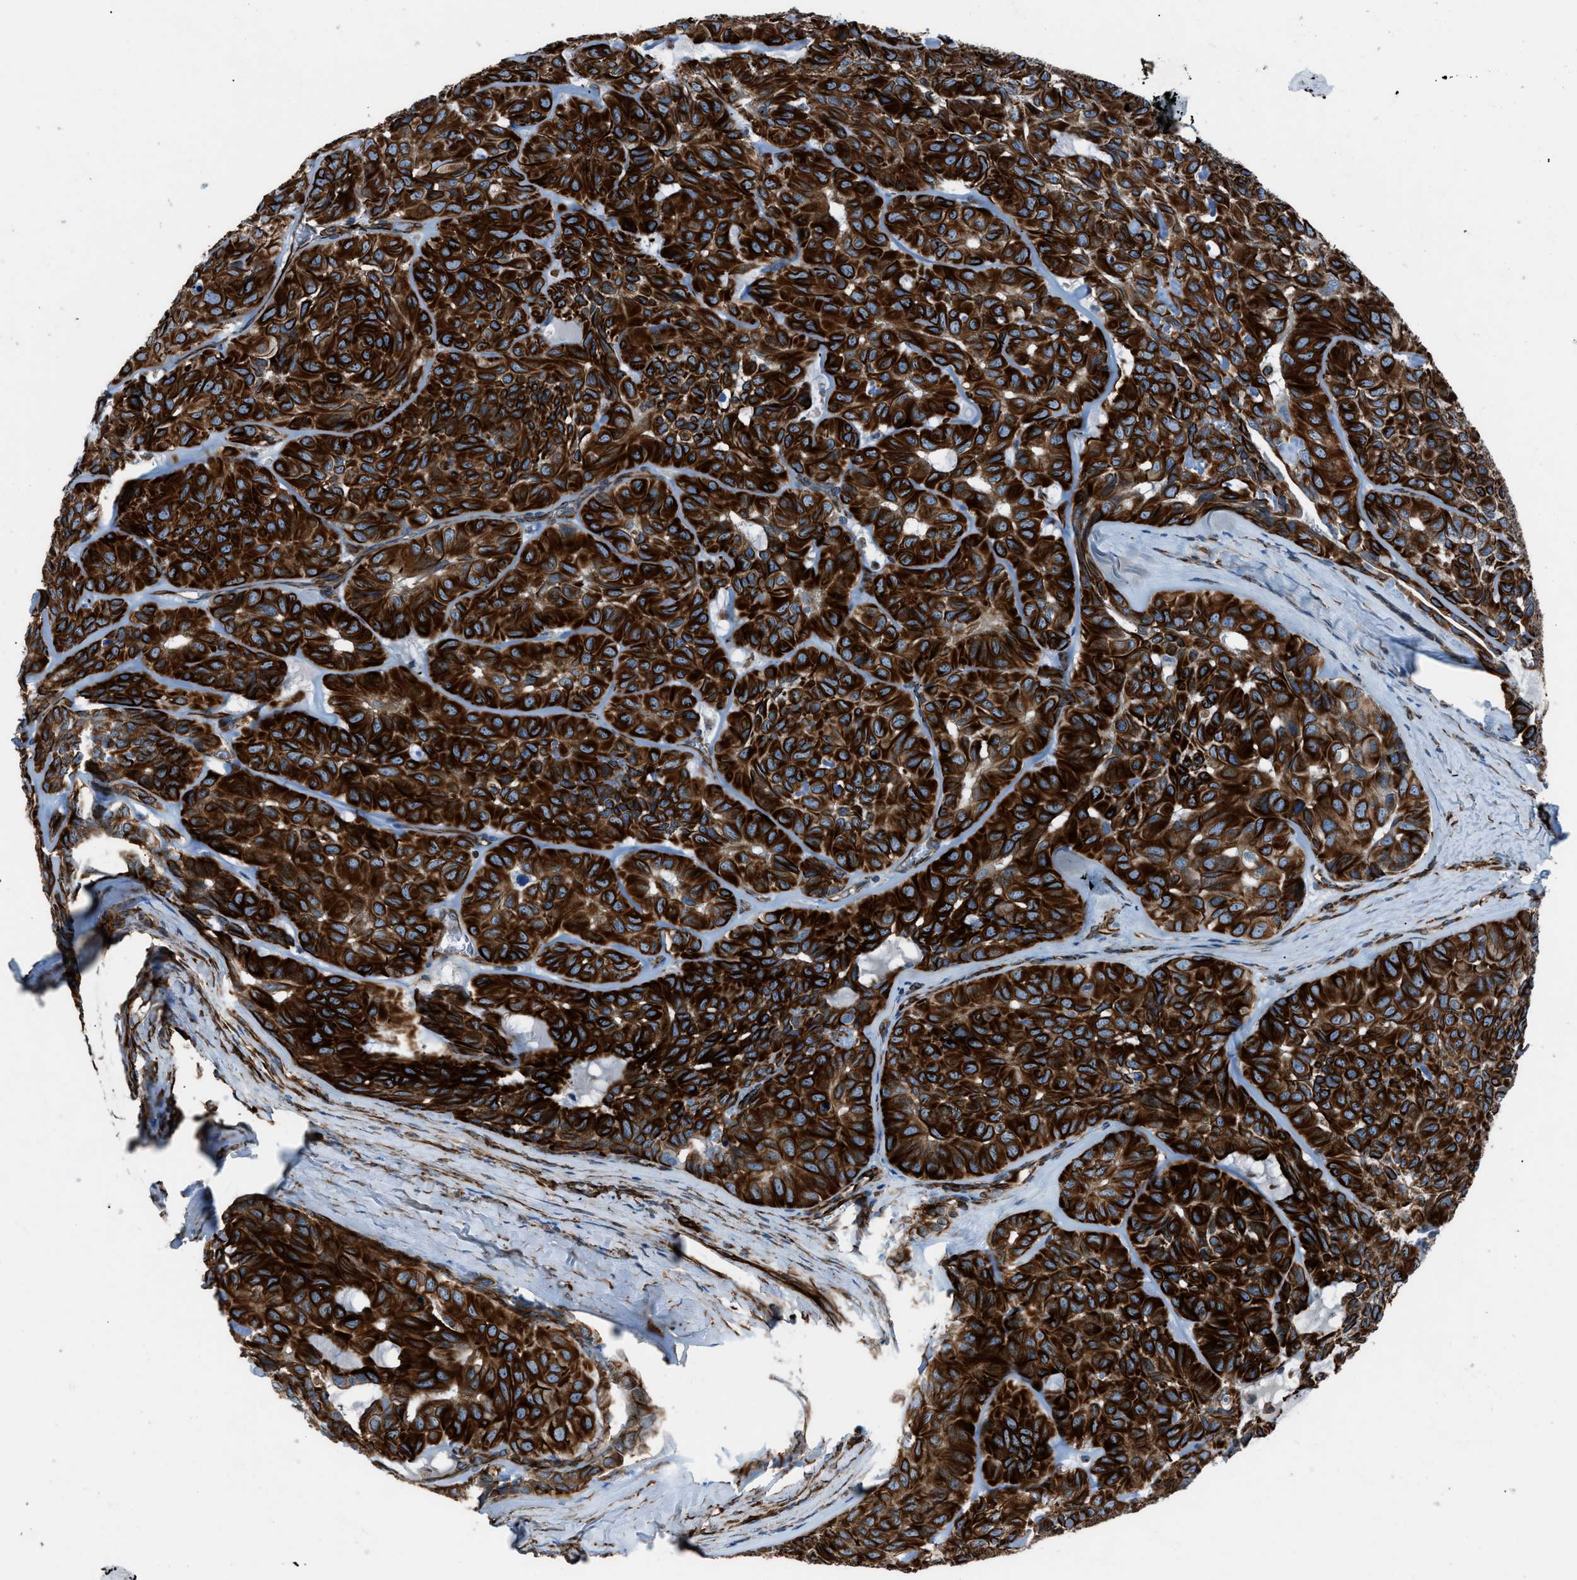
{"staining": {"intensity": "strong", "quantity": ">75%", "location": "cytoplasmic/membranous"}, "tissue": "head and neck cancer", "cell_type": "Tumor cells", "image_type": "cancer", "snomed": [{"axis": "morphology", "description": "Adenocarcinoma, NOS"}, {"axis": "topography", "description": "Salivary gland, NOS"}, {"axis": "topography", "description": "Head-Neck"}], "caption": "Protein expression analysis of head and neck adenocarcinoma exhibits strong cytoplasmic/membranous positivity in approximately >75% of tumor cells.", "gene": "CABP7", "patient": {"sex": "female", "age": 76}}